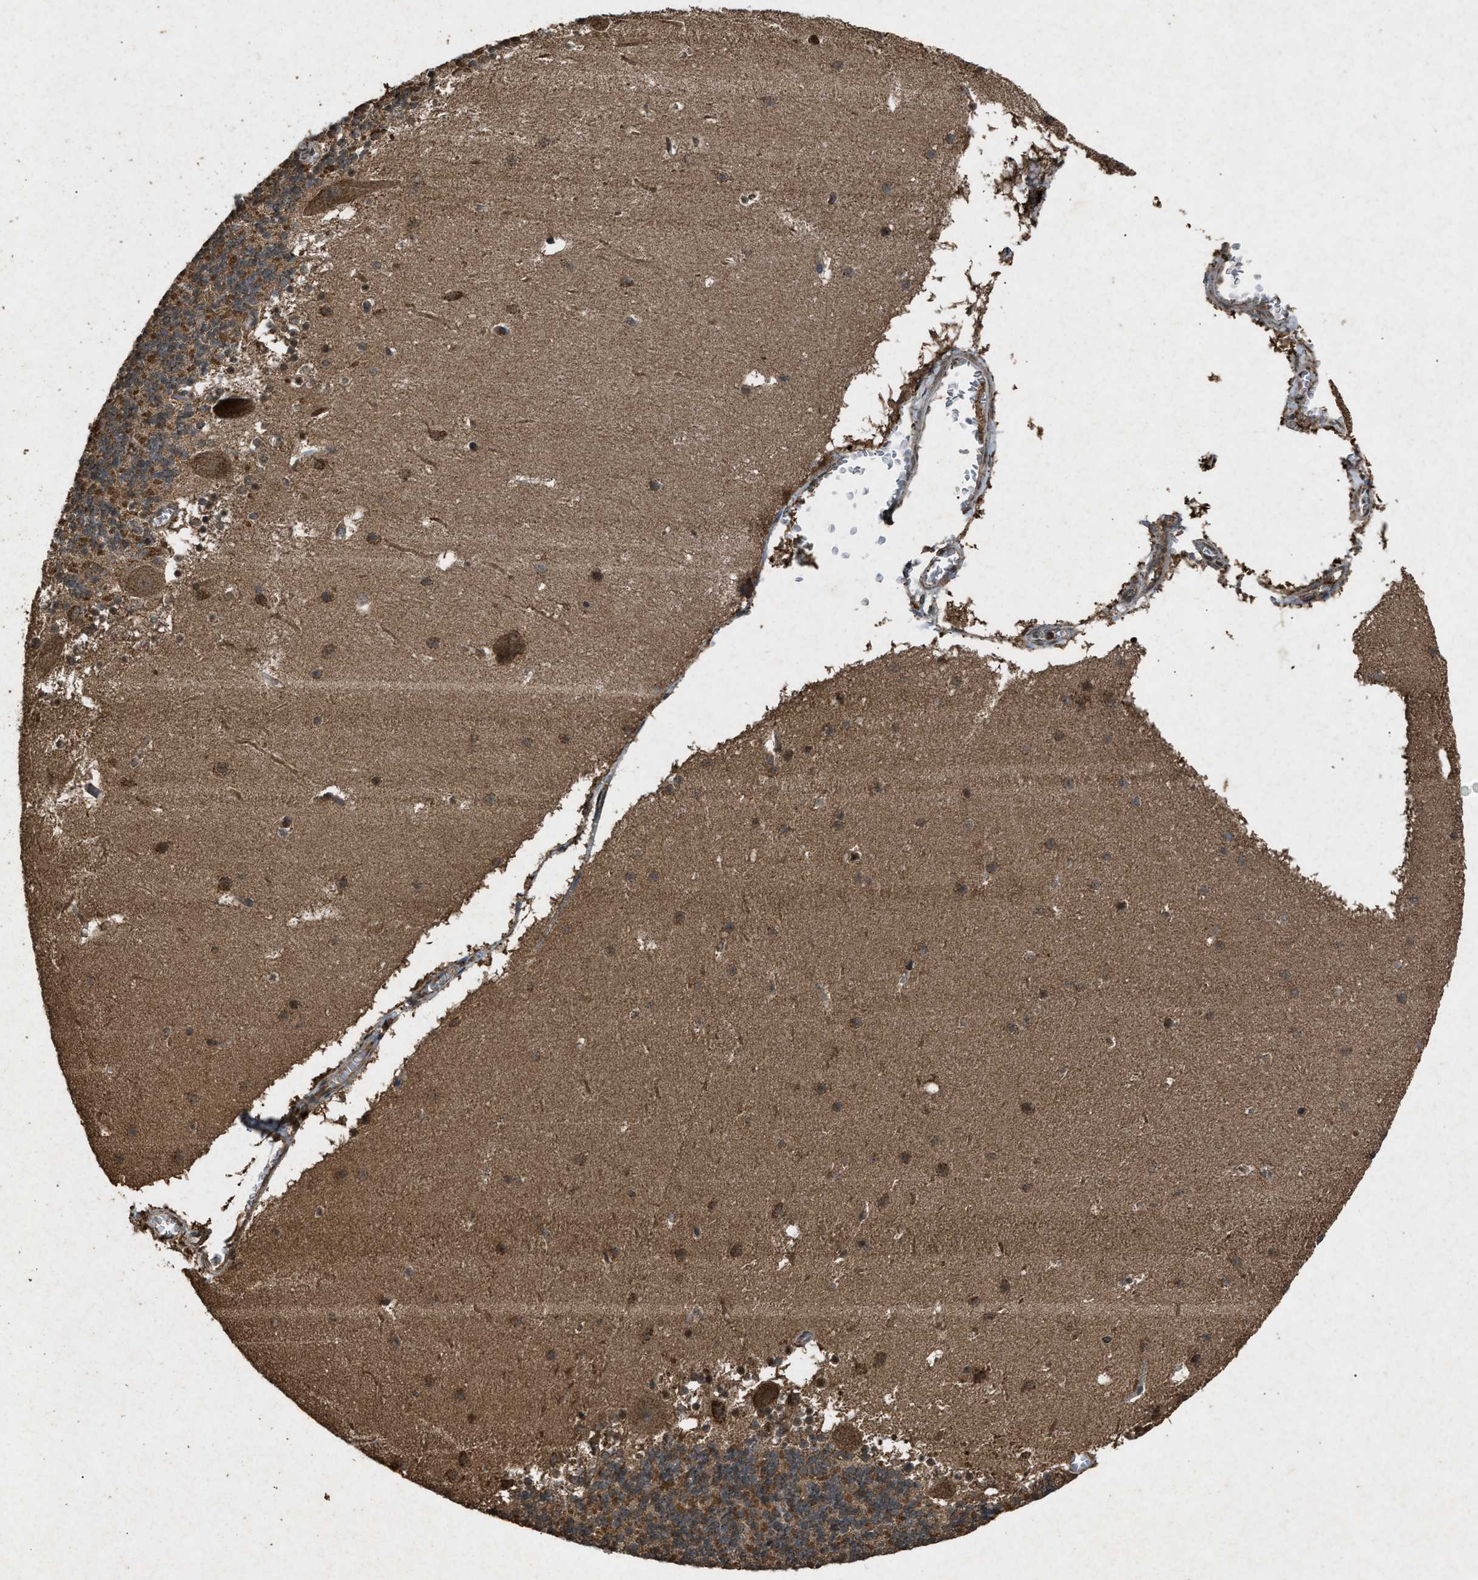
{"staining": {"intensity": "moderate", "quantity": ">75%", "location": "cytoplasmic/membranous"}, "tissue": "cerebellum", "cell_type": "Cells in granular layer", "image_type": "normal", "snomed": [{"axis": "morphology", "description": "Normal tissue, NOS"}, {"axis": "topography", "description": "Cerebellum"}], "caption": "Normal cerebellum shows moderate cytoplasmic/membranous staining in about >75% of cells in granular layer The staining is performed using DAB brown chromogen to label protein expression. The nuclei are counter-stained blue using hematoxylin..", "gene": "OAS1", "patient": {"sex": "male", "age": 45}}